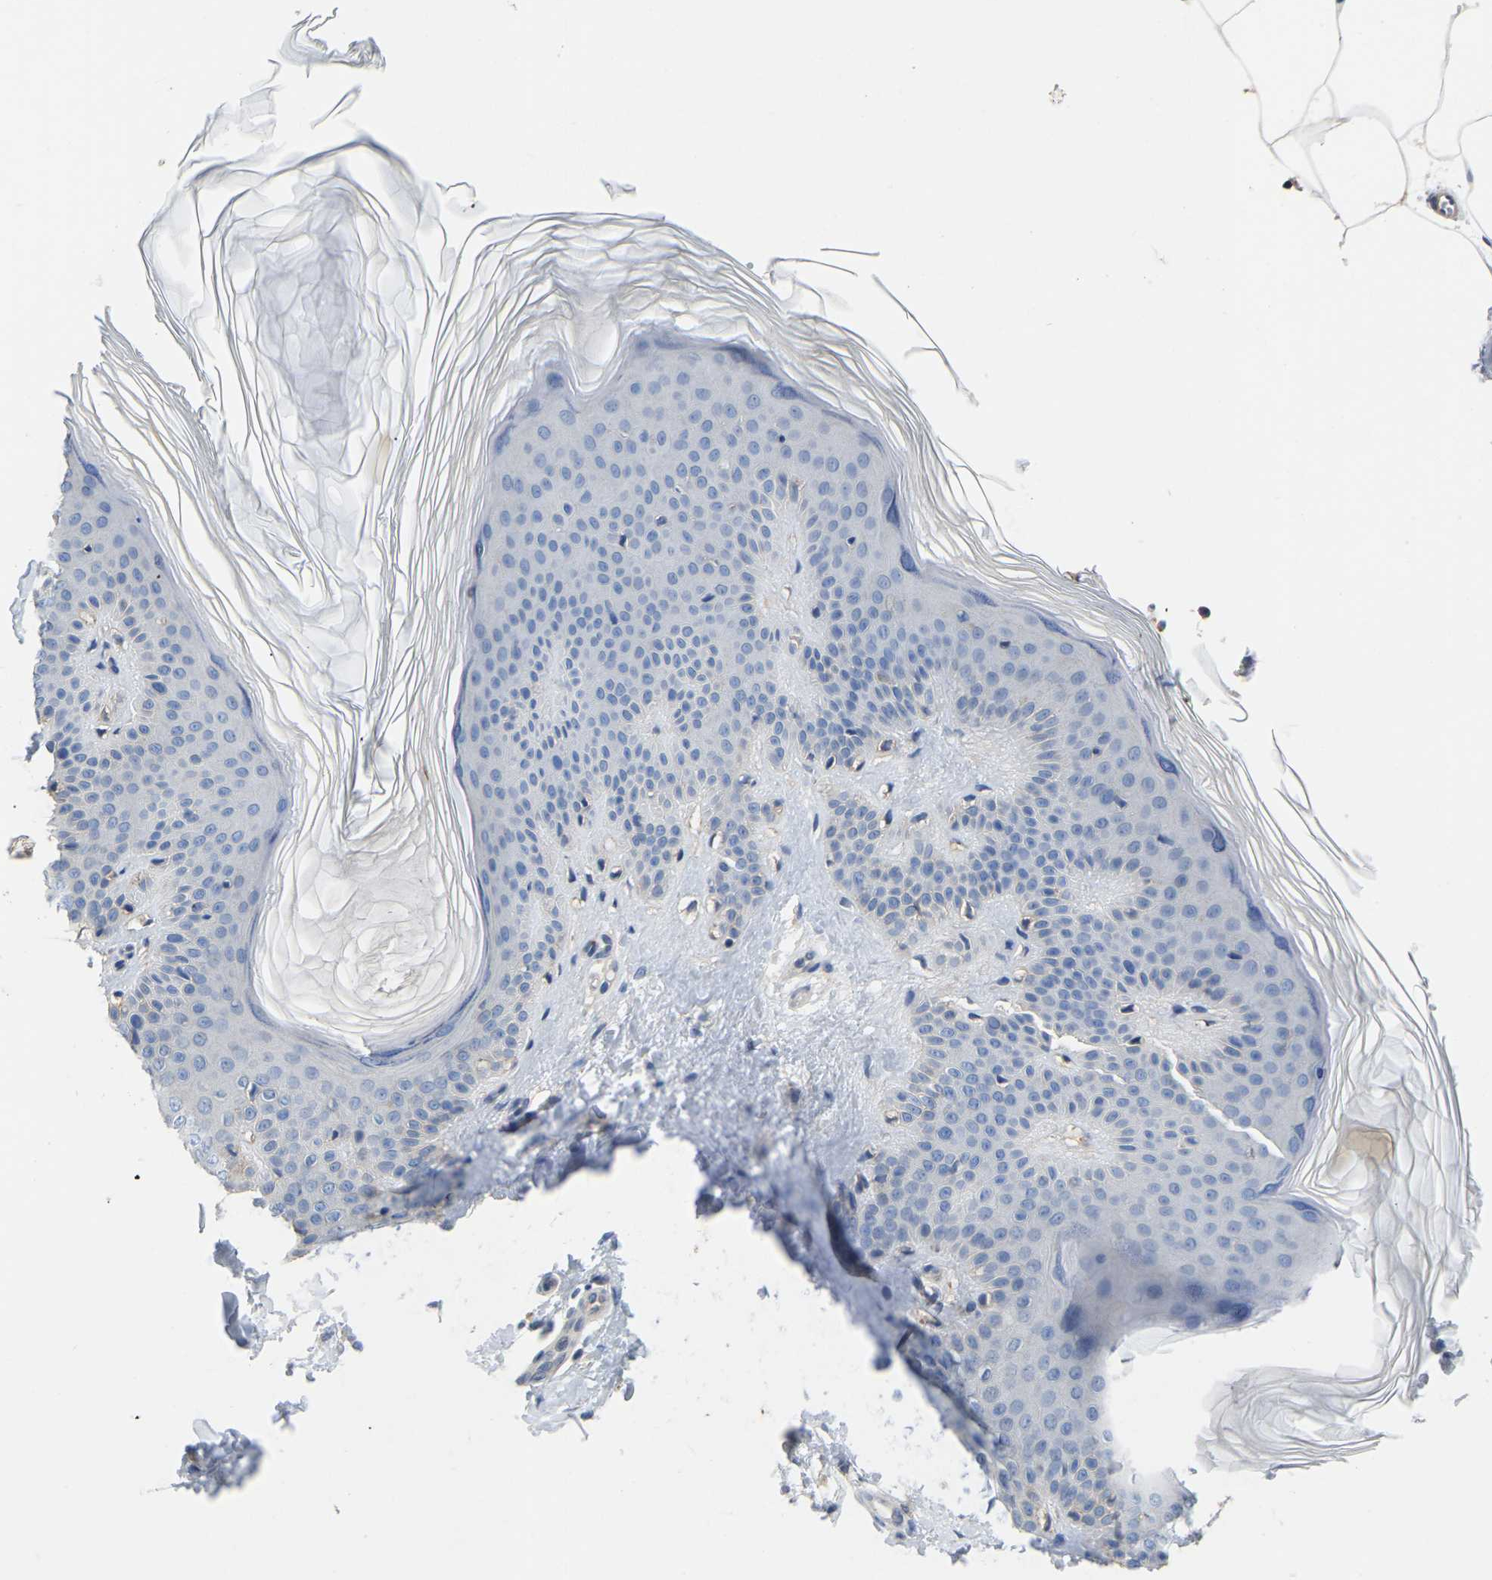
{"staining": {"intensity": "negative", "quantity": "none", "location": "none"}, "tissue": "skin", "cell_type": "Fibroblasts", "image_type": "normal", "snomed": [{"axis": "morphology", "description": "Normal tissue, NOS"}, {"axis": "morphology", "description": "Malignant melanoma, Metastatic site"}, {"axis": "topography", "description": "Skin"}], "caption": "IHC micrograph of unremarkable skin: skin stained with DAB displays no significant protein positivity in fibroblasts.", "gene": "ZNF449", "patient": {"sex": "male", "age": 41}}